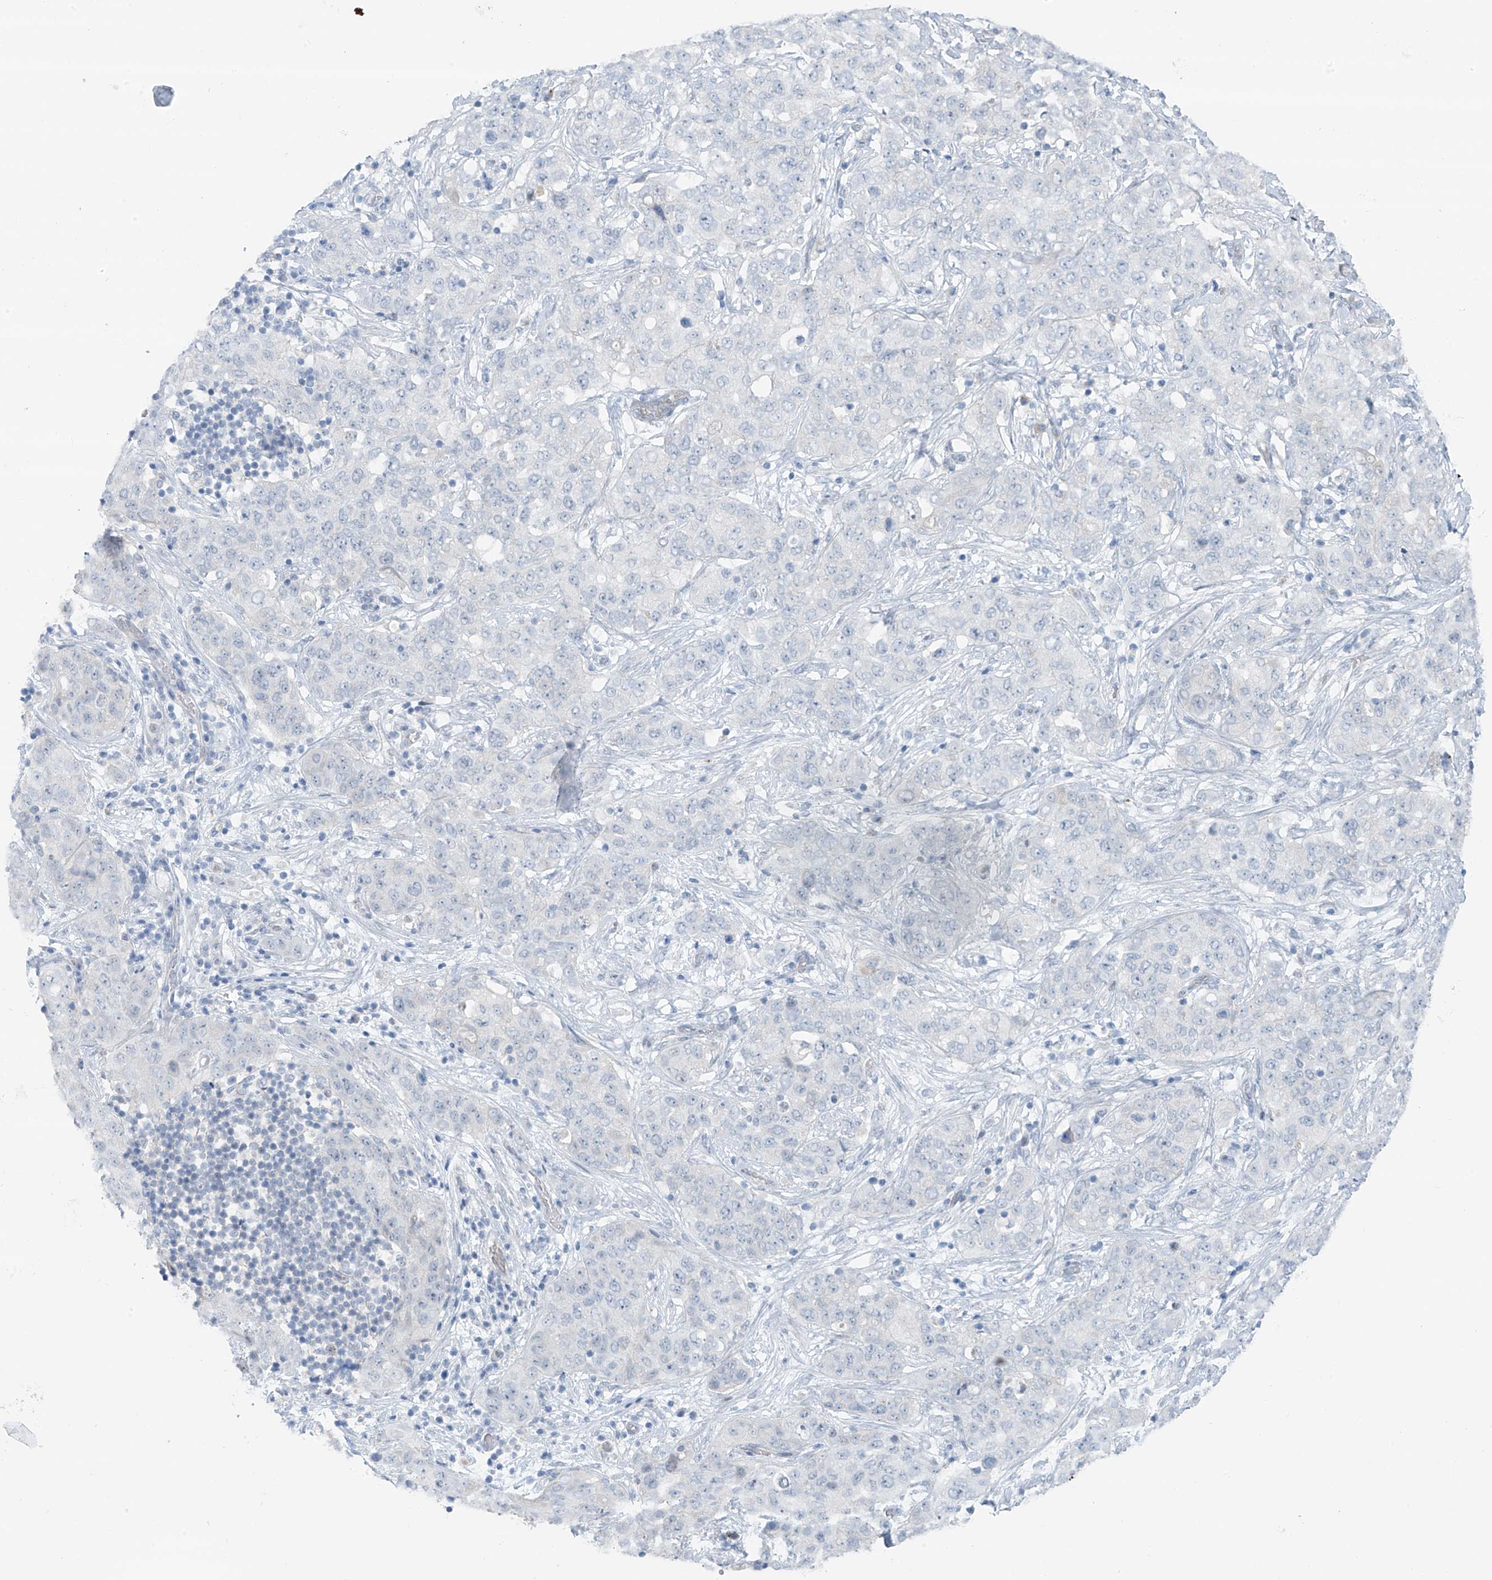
{"staining": {"intensity": "negative", "quantity": "none", "location": "none"}, "tissue": "stomach cancer", "cell_type": "Tumor cells", "image_type": "cancer", "snomed": [{"axis": "morphology", "description": "Normal tissue, NOS"}, {"axis": "morphology", "description": "Adenocarcinoma, NOS"}, {"axis": "topography", "description": "Lymph node"}, {"axis": "topography", "description": "Stomach"}], "caption": "Immunohistochemistry (IHC) micrograph of neoplastic tissue: human stomach cancer (adenocarcinoma) stained with DAB displays no significant protein expression in tumor cells. Nuclei are stained in blue.", "gene": "ZNF793", "patient": {"sex": "male", "age": 48}}